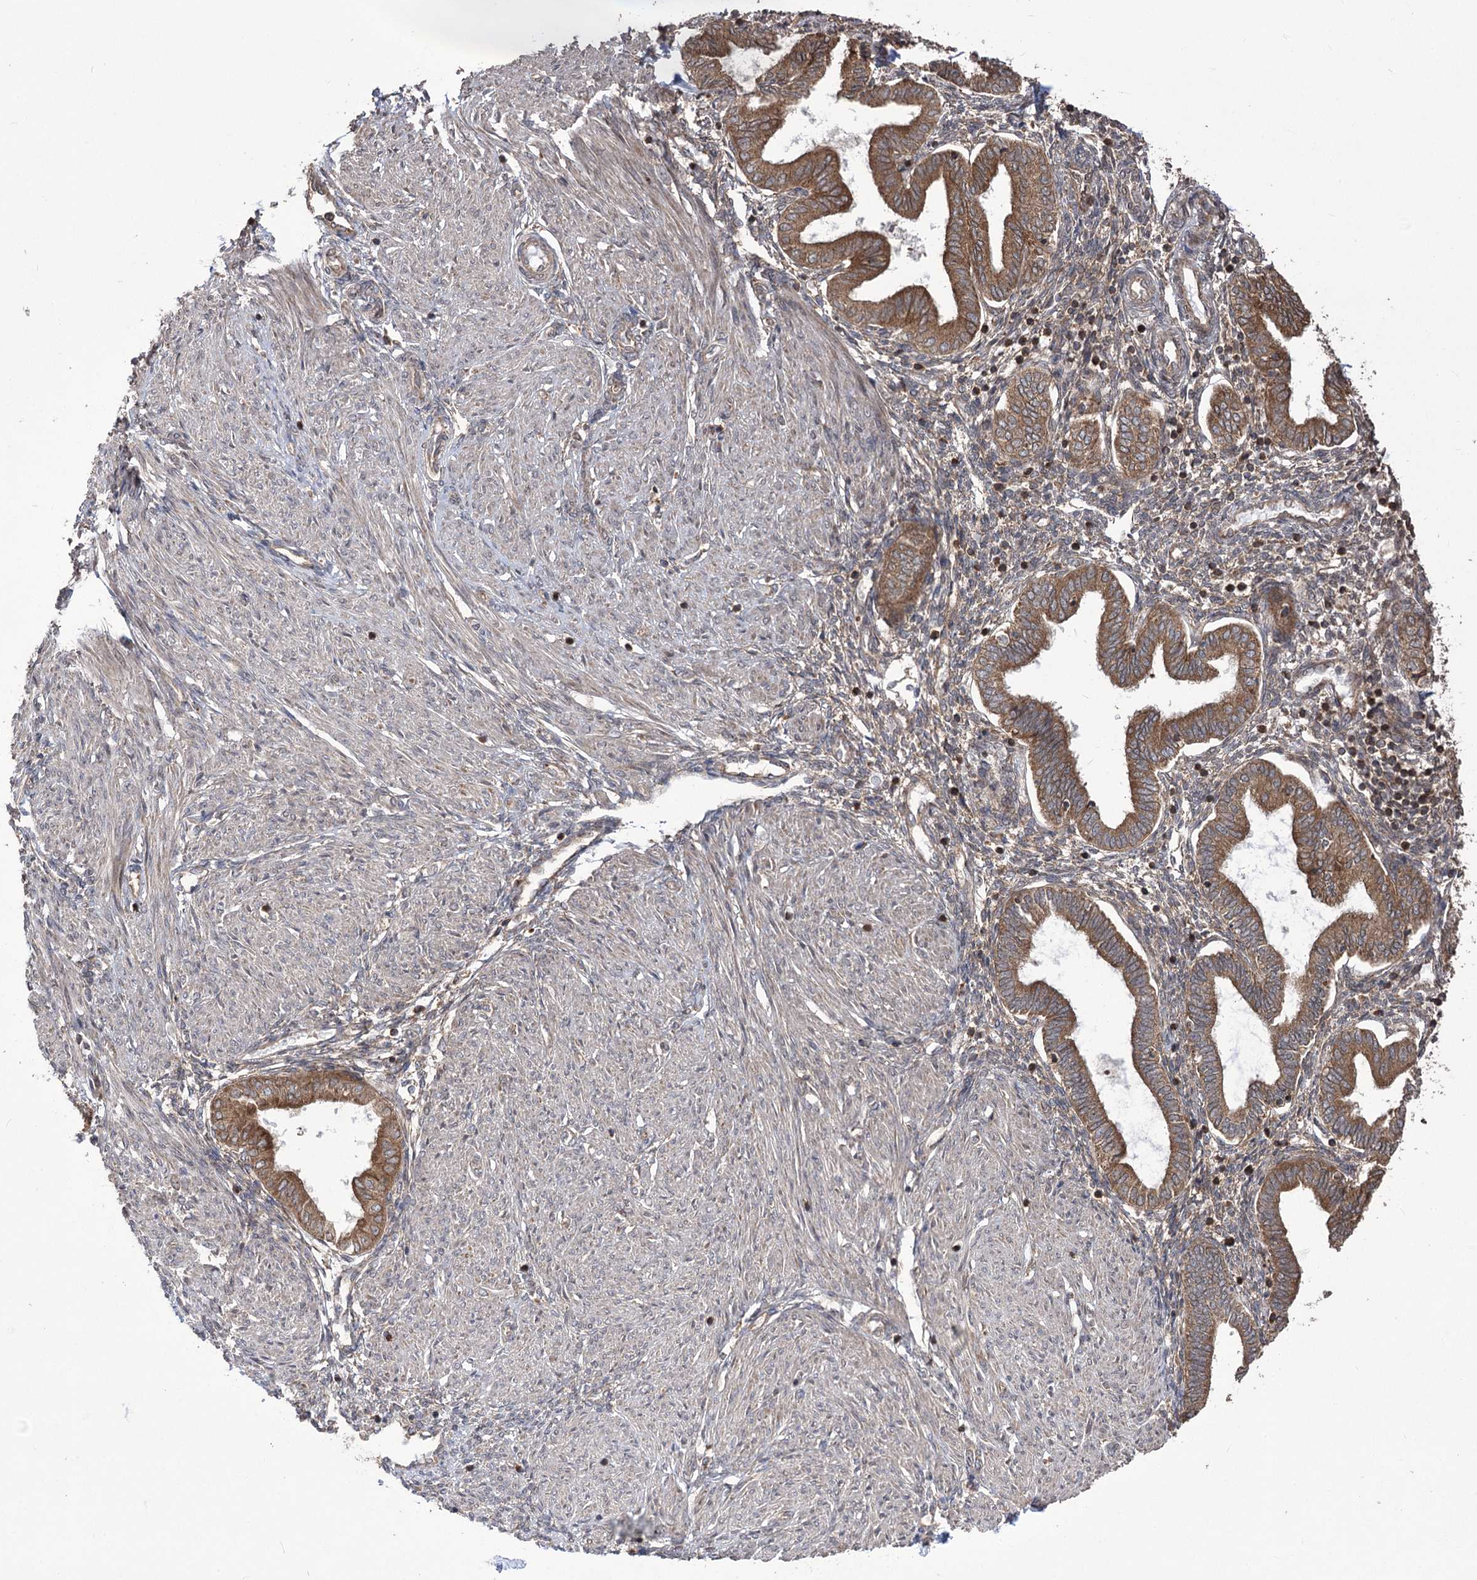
{"staining": {"intensity": "weak", "quantity": "<25%", "location": "cytoplasmic/membranous"}, "tissue": "endometrium", "cell_type": "Cells in endometrial stroma", "image_type": "normal", "snomed": [{"axis": "morphology", "description": "Normal tissue, NOS"}, {"axis": "topography", "description": "Endometrium"}], "caption": "High power microscopy histopathology image of an IHC image of normal endometrium, revealing no significant expression in cells in endometrial stroma.", "gene": "XYLB", "patient": {"sex": "female", "age": 53}}